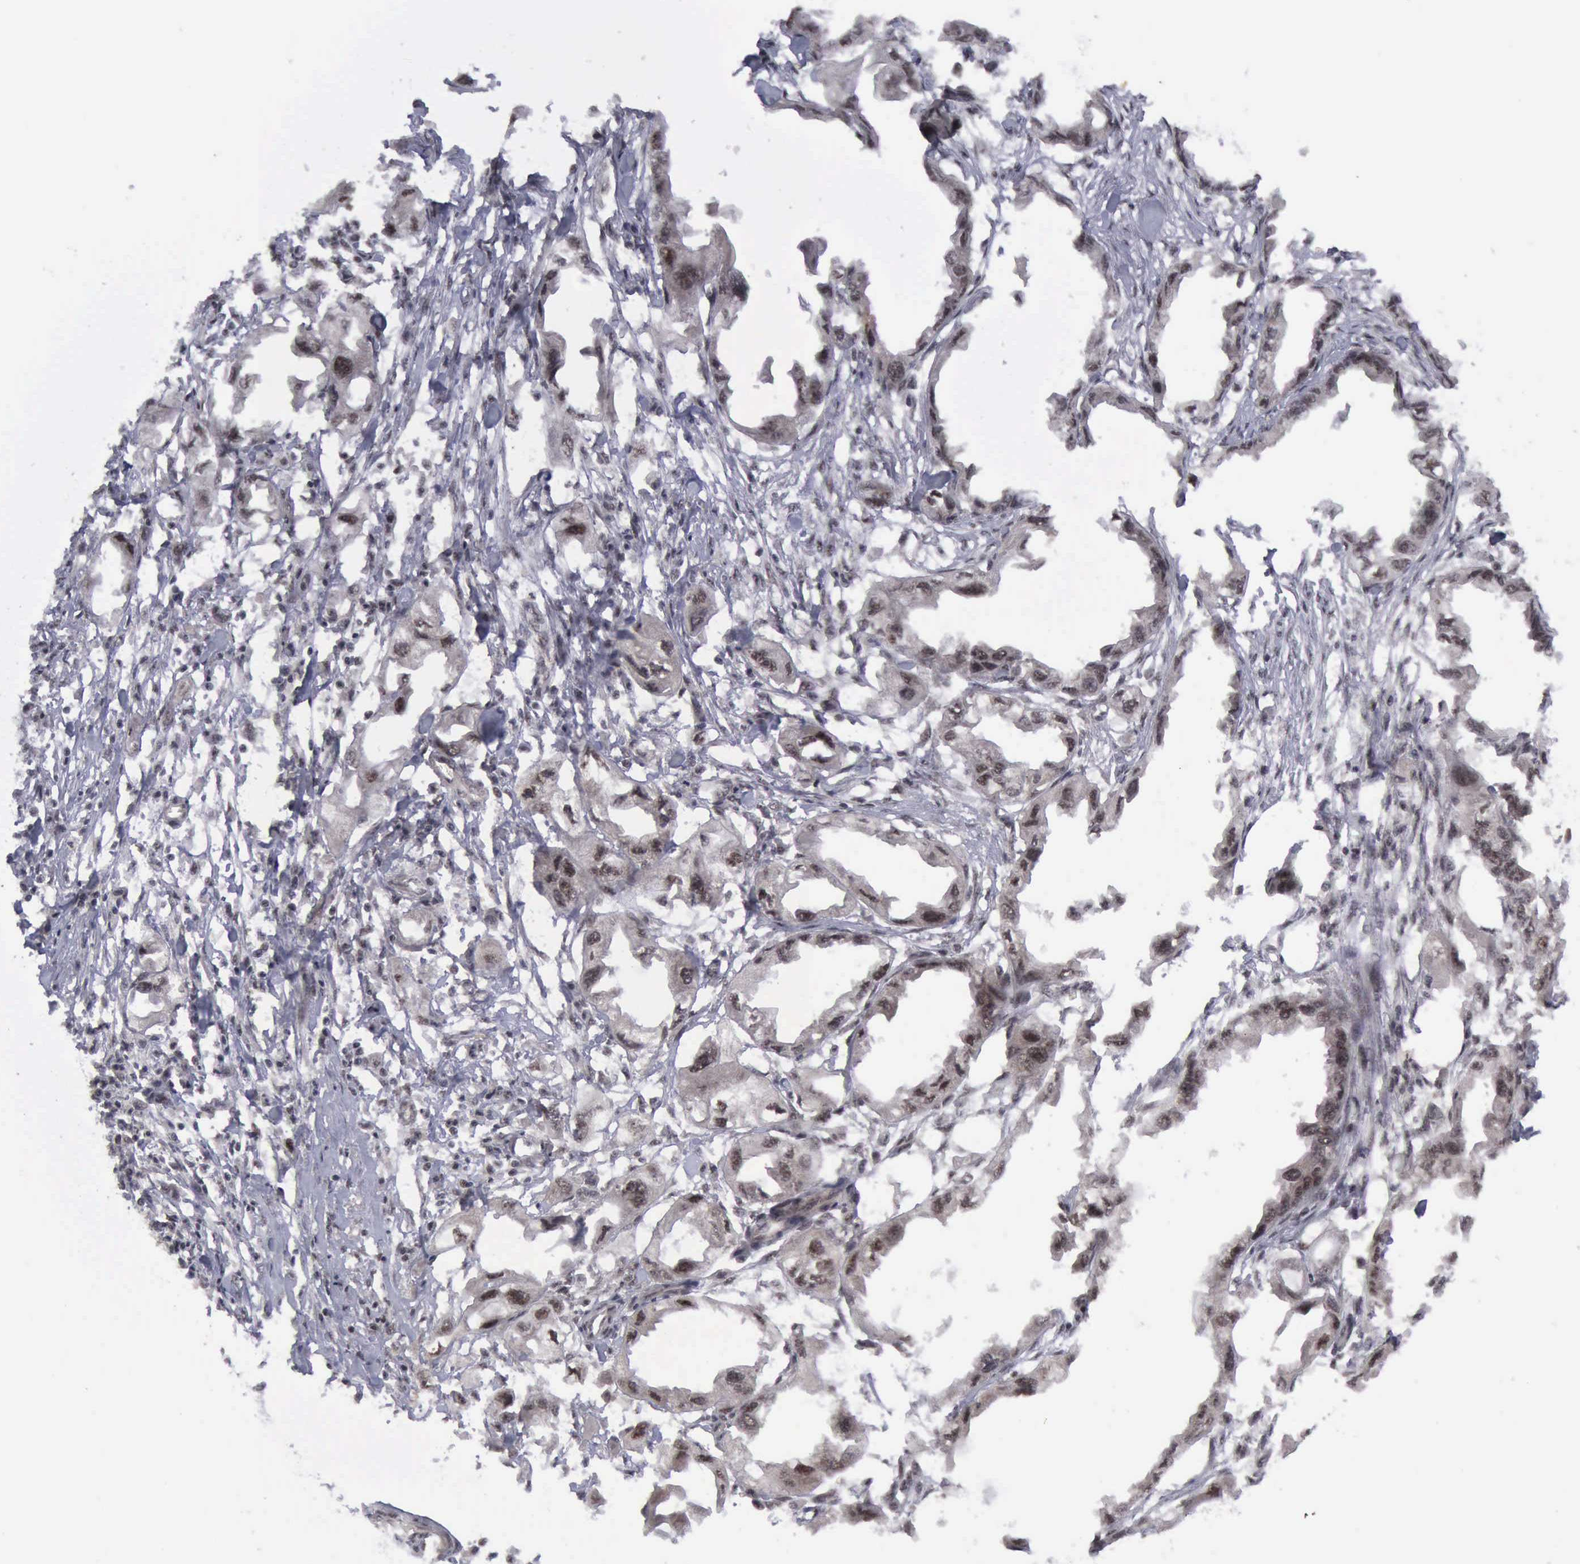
{"staining": {"intensity": "moderate", "quantity": ">75%", "location": "cytoplasmic/membranous,nuclear"}, "tissue": "endometrial cancer", "cell_type": "Tumor cells", "image_type": "cancer", "snomed": [{"axis": "morphology", "description": "Adenocarcinoma, NOS"}, {"axis": "topography", "description": "Endometrium"}], "caption": "A histopathology image of human endometrial cancer (adenocarcinoma) stained for a protein demonstrates moderate cytoplasmic/membranous and nuclear brown staining in tumor cells. (Brightfield microscopy of DAB IHC at high magnification).", "gene": "ATM", "patient": {"sex": "female", "age": 67}}